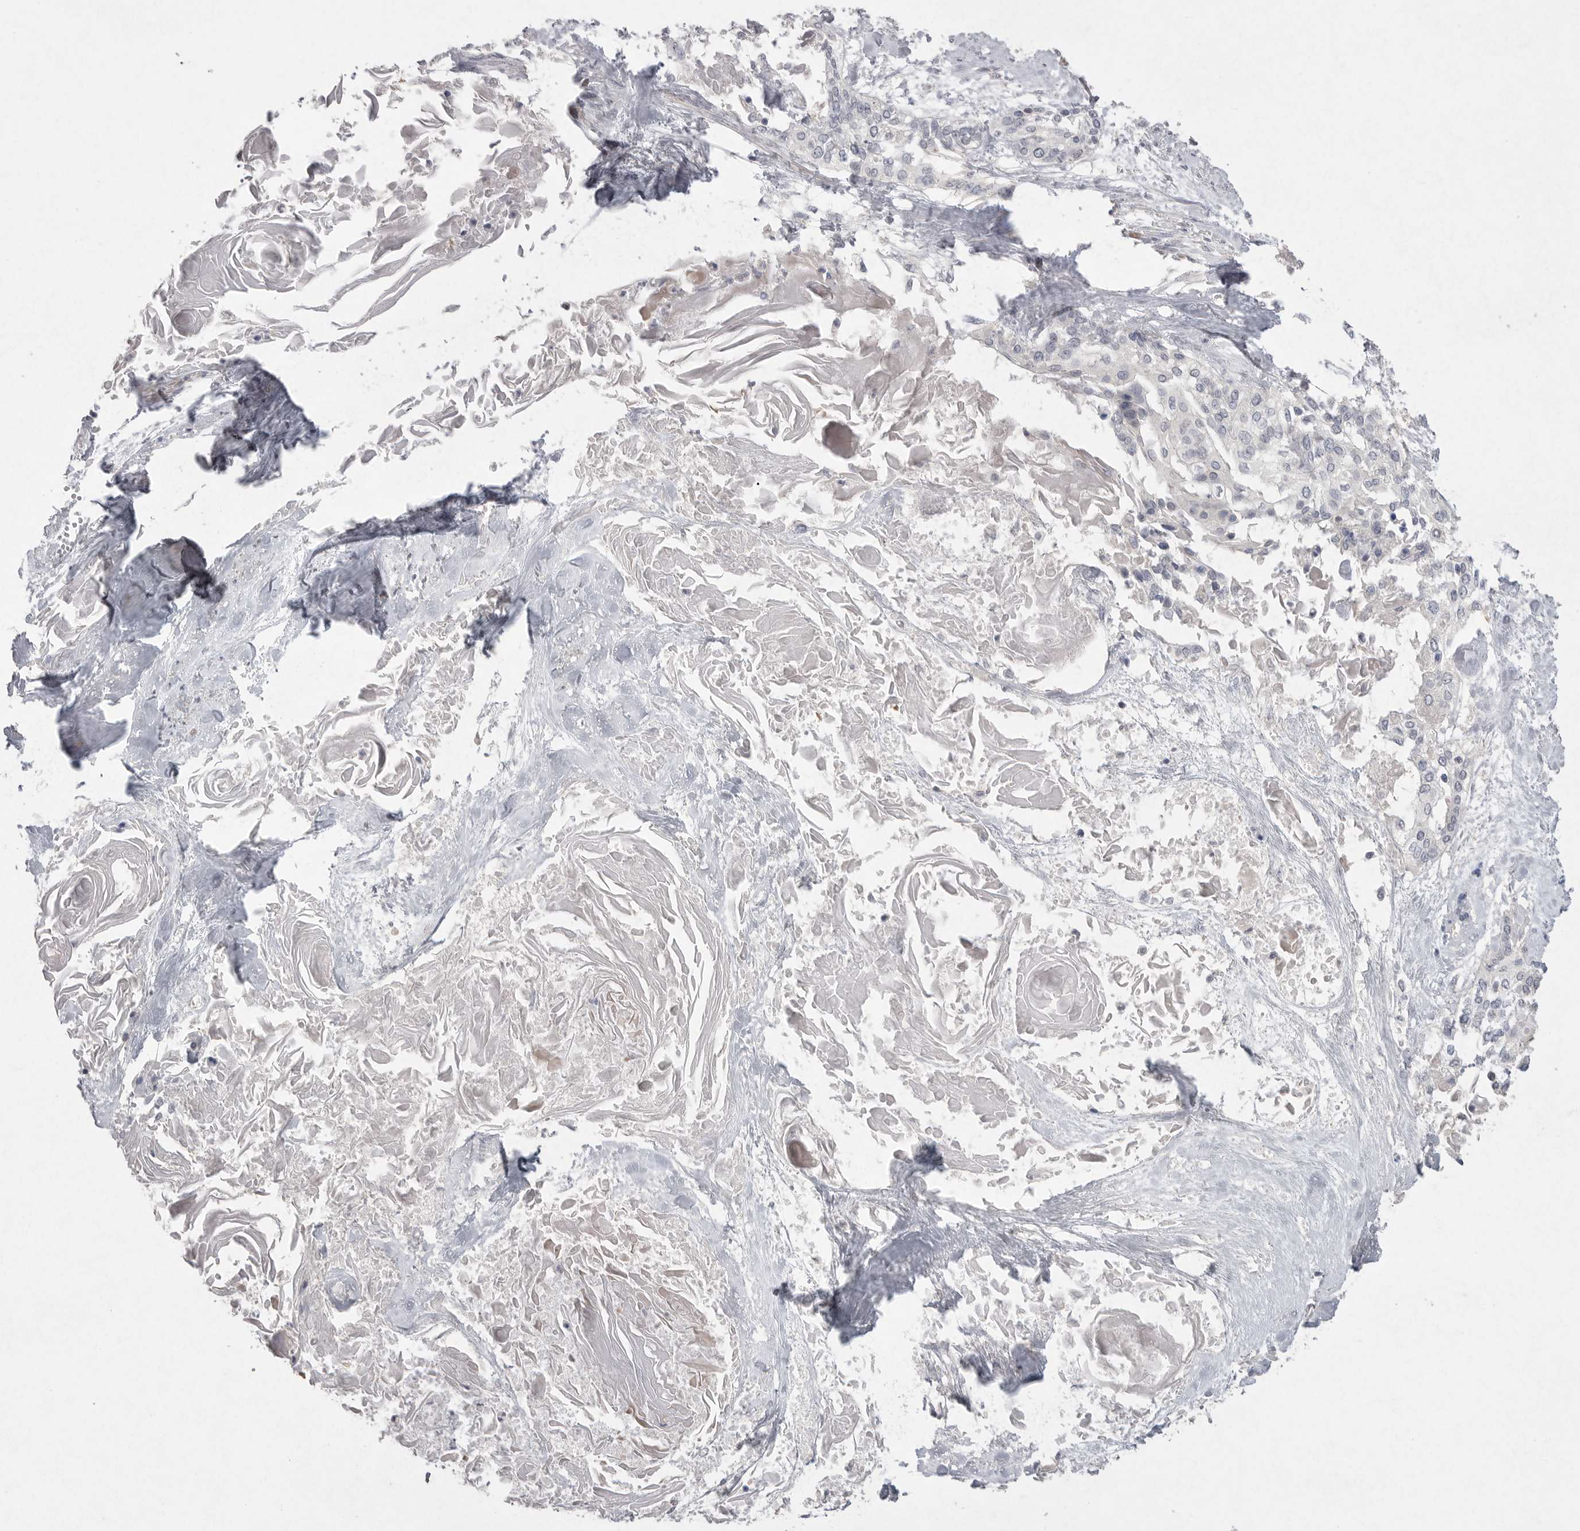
{"staining": {"intensity": "negative", "quantity": "none", "location": "none"}, "tissue": "cervical cancer", "cell_type": "Tumor cells", "image_type": "cancer", "snomed": [{"axis": "morphology", "description": "Squamous cell carcinoma, NOS"}, {"axis": "topography", "description": "Cervix"}], "caption": "Immunohistochemistry histopathology image of cervical cancer stained for a protein (brown), which exhibits no staining in tumor cells.", "gene": "VANGL2", "patient": {"sex": "female", "age": 57}}